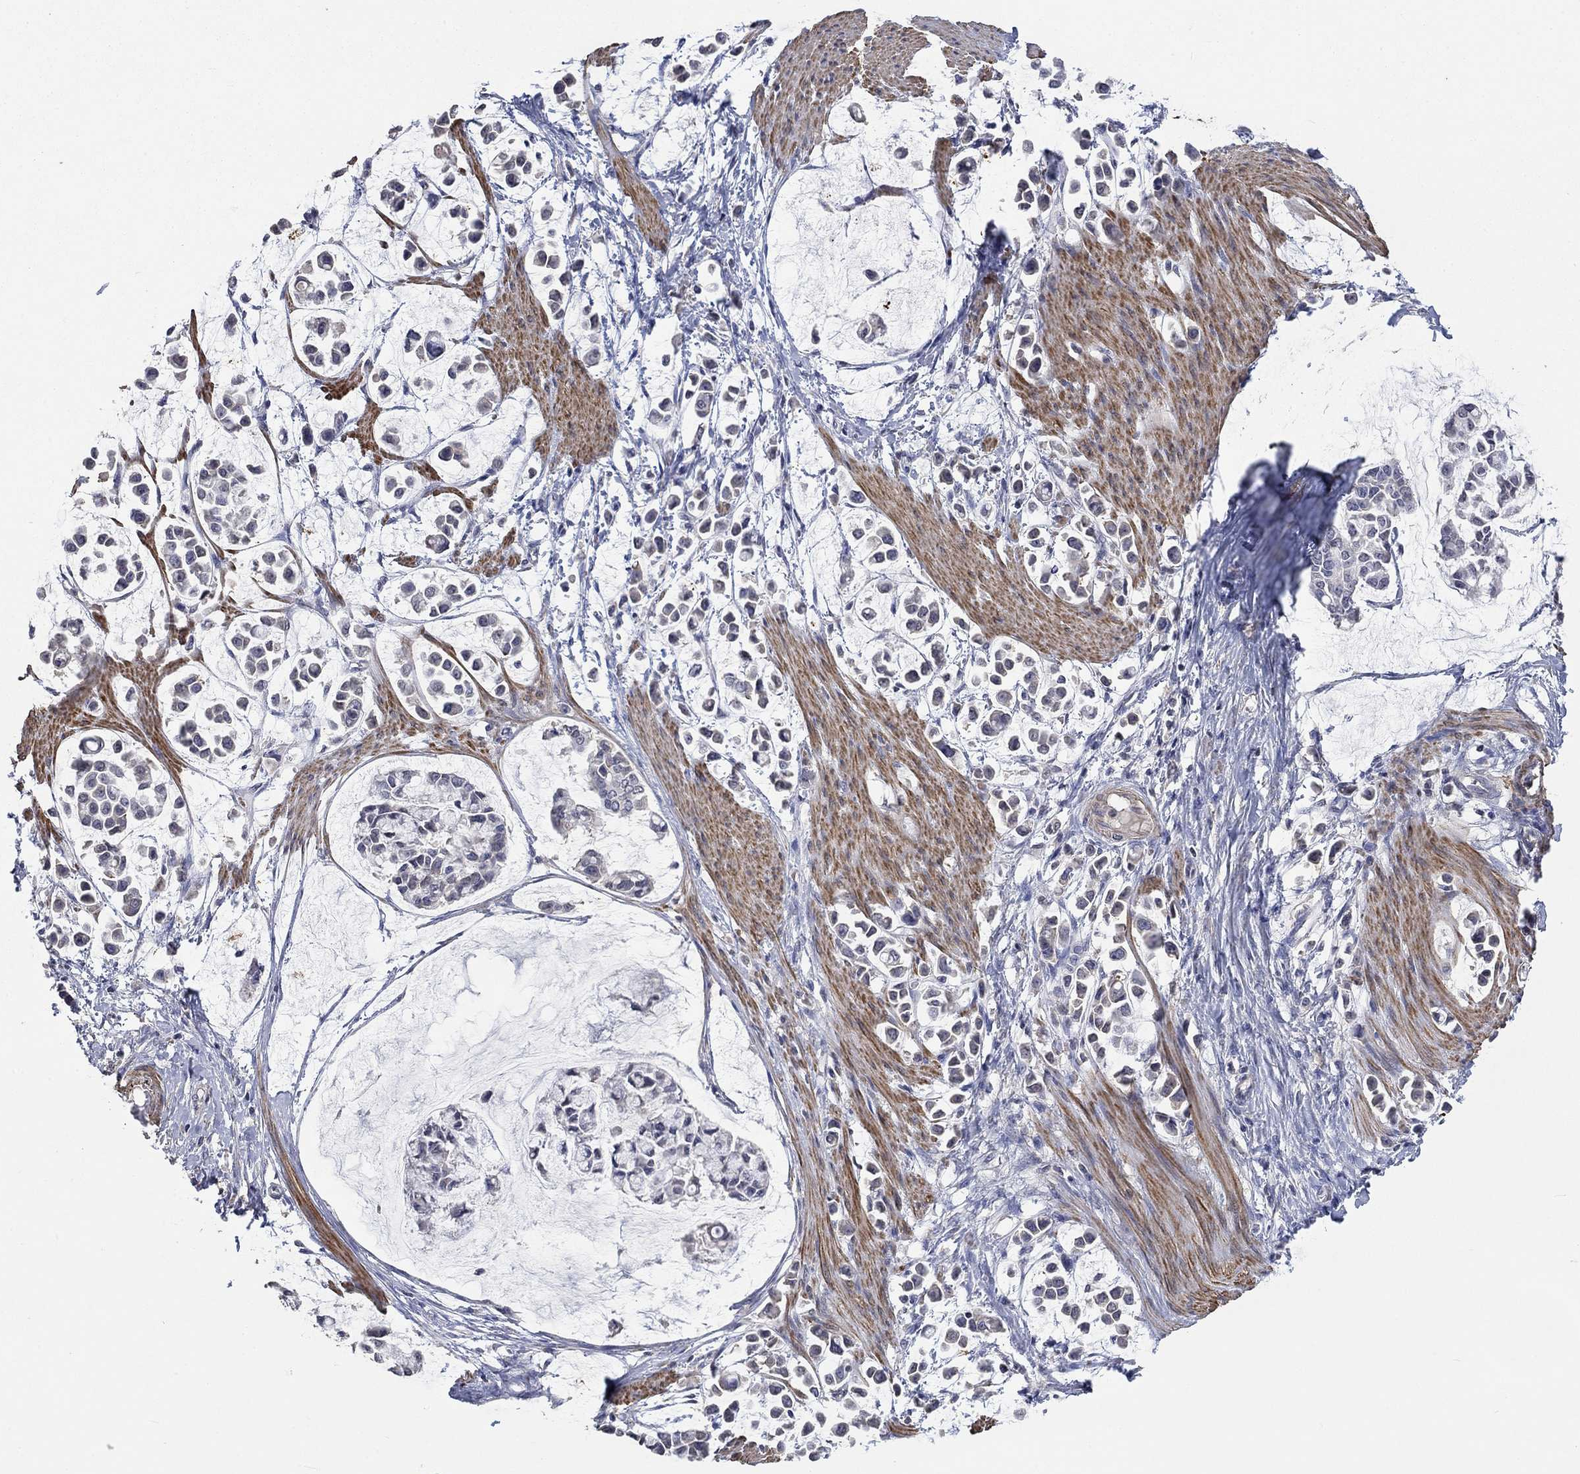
{"staining": {"intensity": "negative", "quantity": "none", "location": "none"}, "tissue": "stomach cancer", "cell_type": "Tumor cells", "image_type": "cancer", "snomed": [{"axis": "morphology", "description": "Adenocarcinoma, NOS"}, {"axis": "topography", "description": "Stomach"}], "caption": "This is an immunohistochemistry (IHC) photomicrograph of stomach cancer. There is no expression in tumor cells.", "gene": "ZBTB18", "patient": {"sex": "male", "age": 82}}